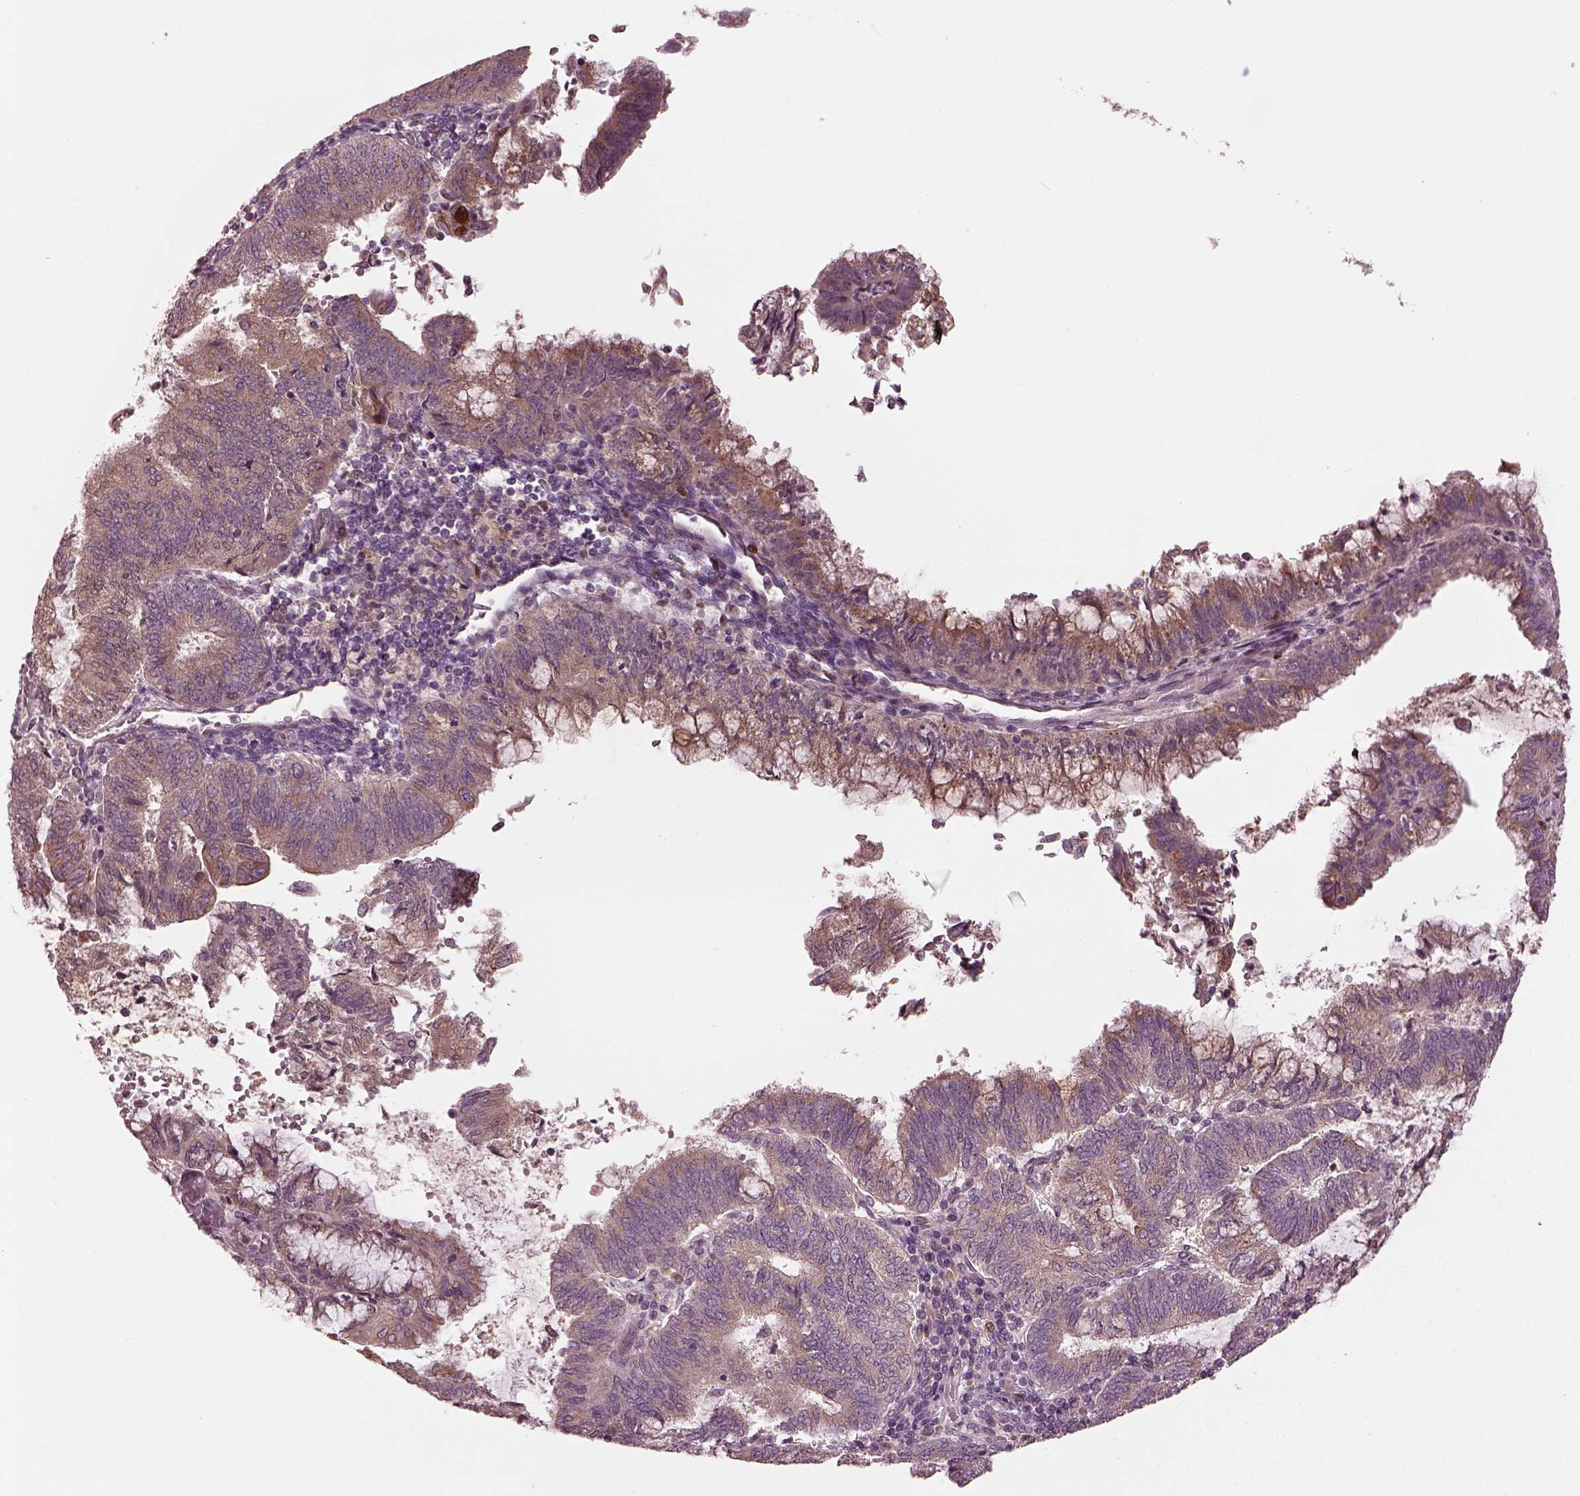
{"staining": {"intensity": "moderate", "quantity": "25%-75%", "location": "cytoplasmic/membranous"}, "tissue": "endometrial cancer", "cell_type": "Tumor cells", "image_type": "cancer", "snomed": [{"axis": "morphology", "description": "Adenocarcinoma, NOS"}, {"axis": "topography", "description": "Endometrium"}], "caption": "Adenocarcinoma (endometrial) tissue shows moderate cytoplasmic/membranous positivity in about 25%-75% of tumor cells", "gene": "RUFY3", "patient": {"sex": "female", "age": 65}}